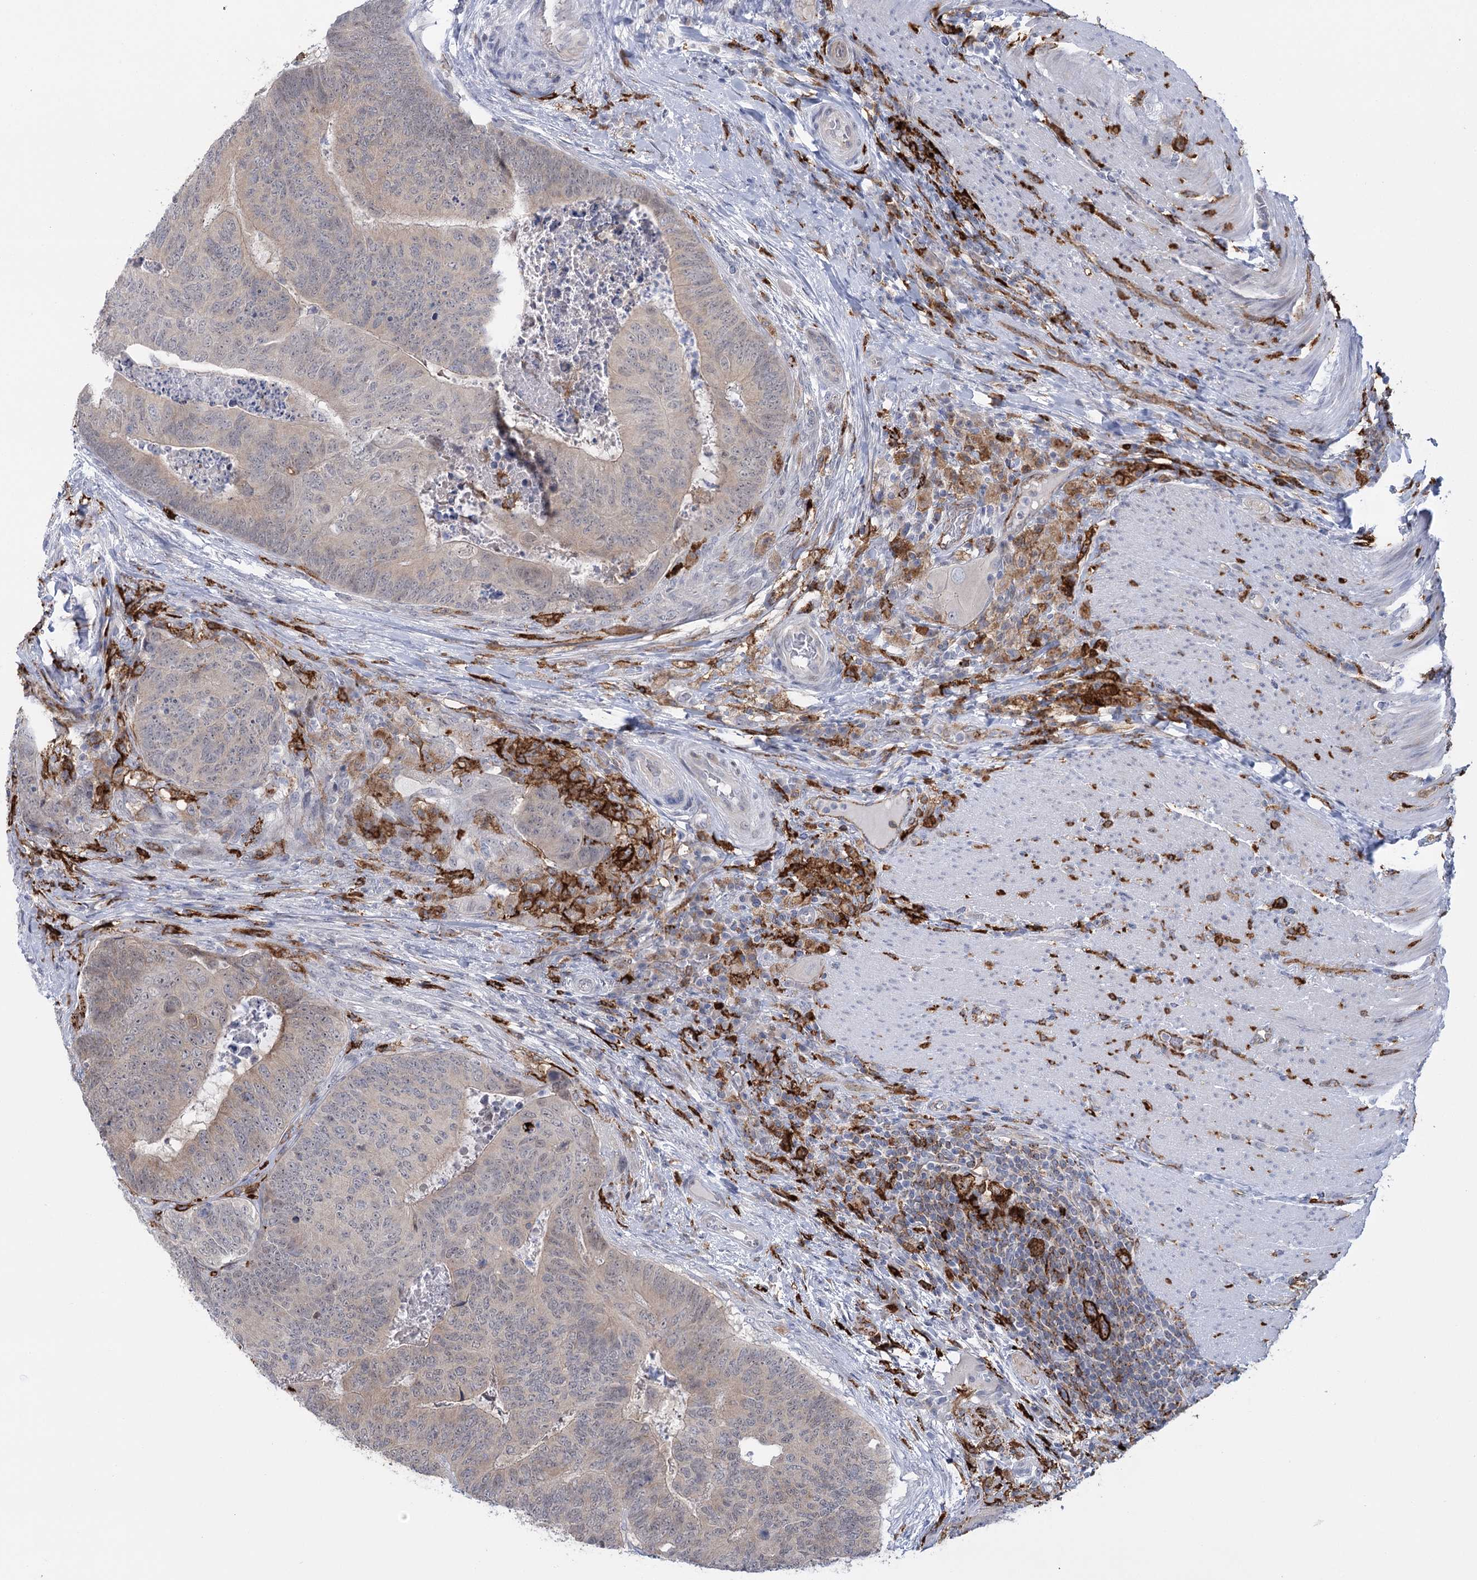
{"staining": {"intensity": "negative", "quantity": "none", "location": "none"}, "tissue": "colorectal cancer", "cell_type": "Tumor cells", "image_type": "cancer", "snomed": [{"axis": "morphology", "description": "Adenocarcinoma, NOS"}, {"axis": "topography", "description": "Colon"}], "caption": "This micrograph is of adenocarcinoma (colorectal) stained with IHC to label a protein in brown with the nuclei are counter-stained blue. There is no expression in tumor cells.", "gene": "PIWIL4", "patient": {"sex": "female", "age": 67}}